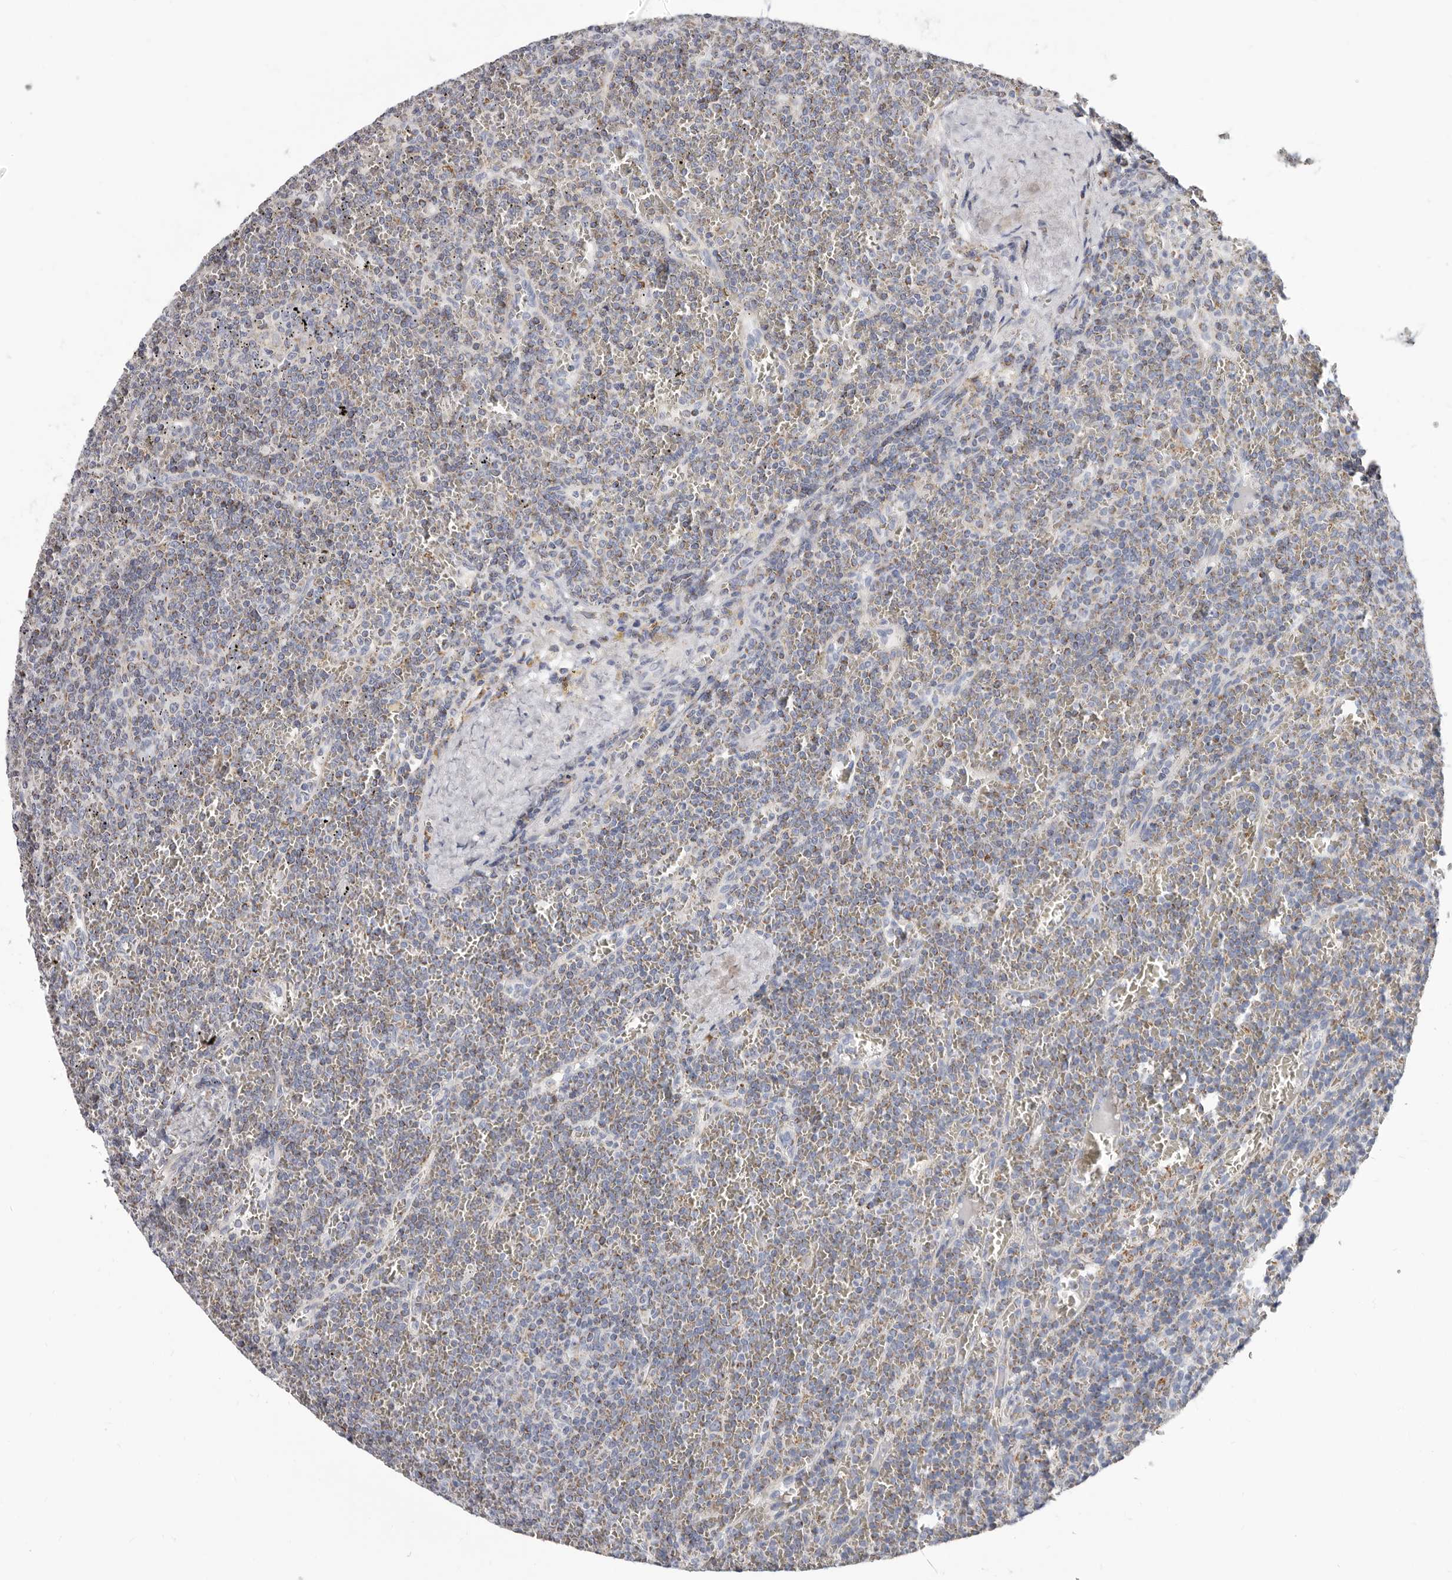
{"staining": {"intensity": "negative", "quantity": "none", "location": "none"}, "tissue": "lymphoma", "cell_type": "Tumor cells", "image_type": "cancer", "snomed": [{"axis": "morphology", "description": "Malignant lymphoma, non-Hodgkin's type, Low grade"}, {"axis": "topography", "description": "Spleen"}], "caption": "DAB immunohistochemical staining of low-grade malignant lymphoma, non-Hodgkin's type exhibits no significant expression in tumor cells. Brightfield microscopy of IHC stained with DAB (brown) and hematoxylin (blue), captured at high magnification.", "gene": "RSPO2", "patient": {"sex": "female", "age": 19}}